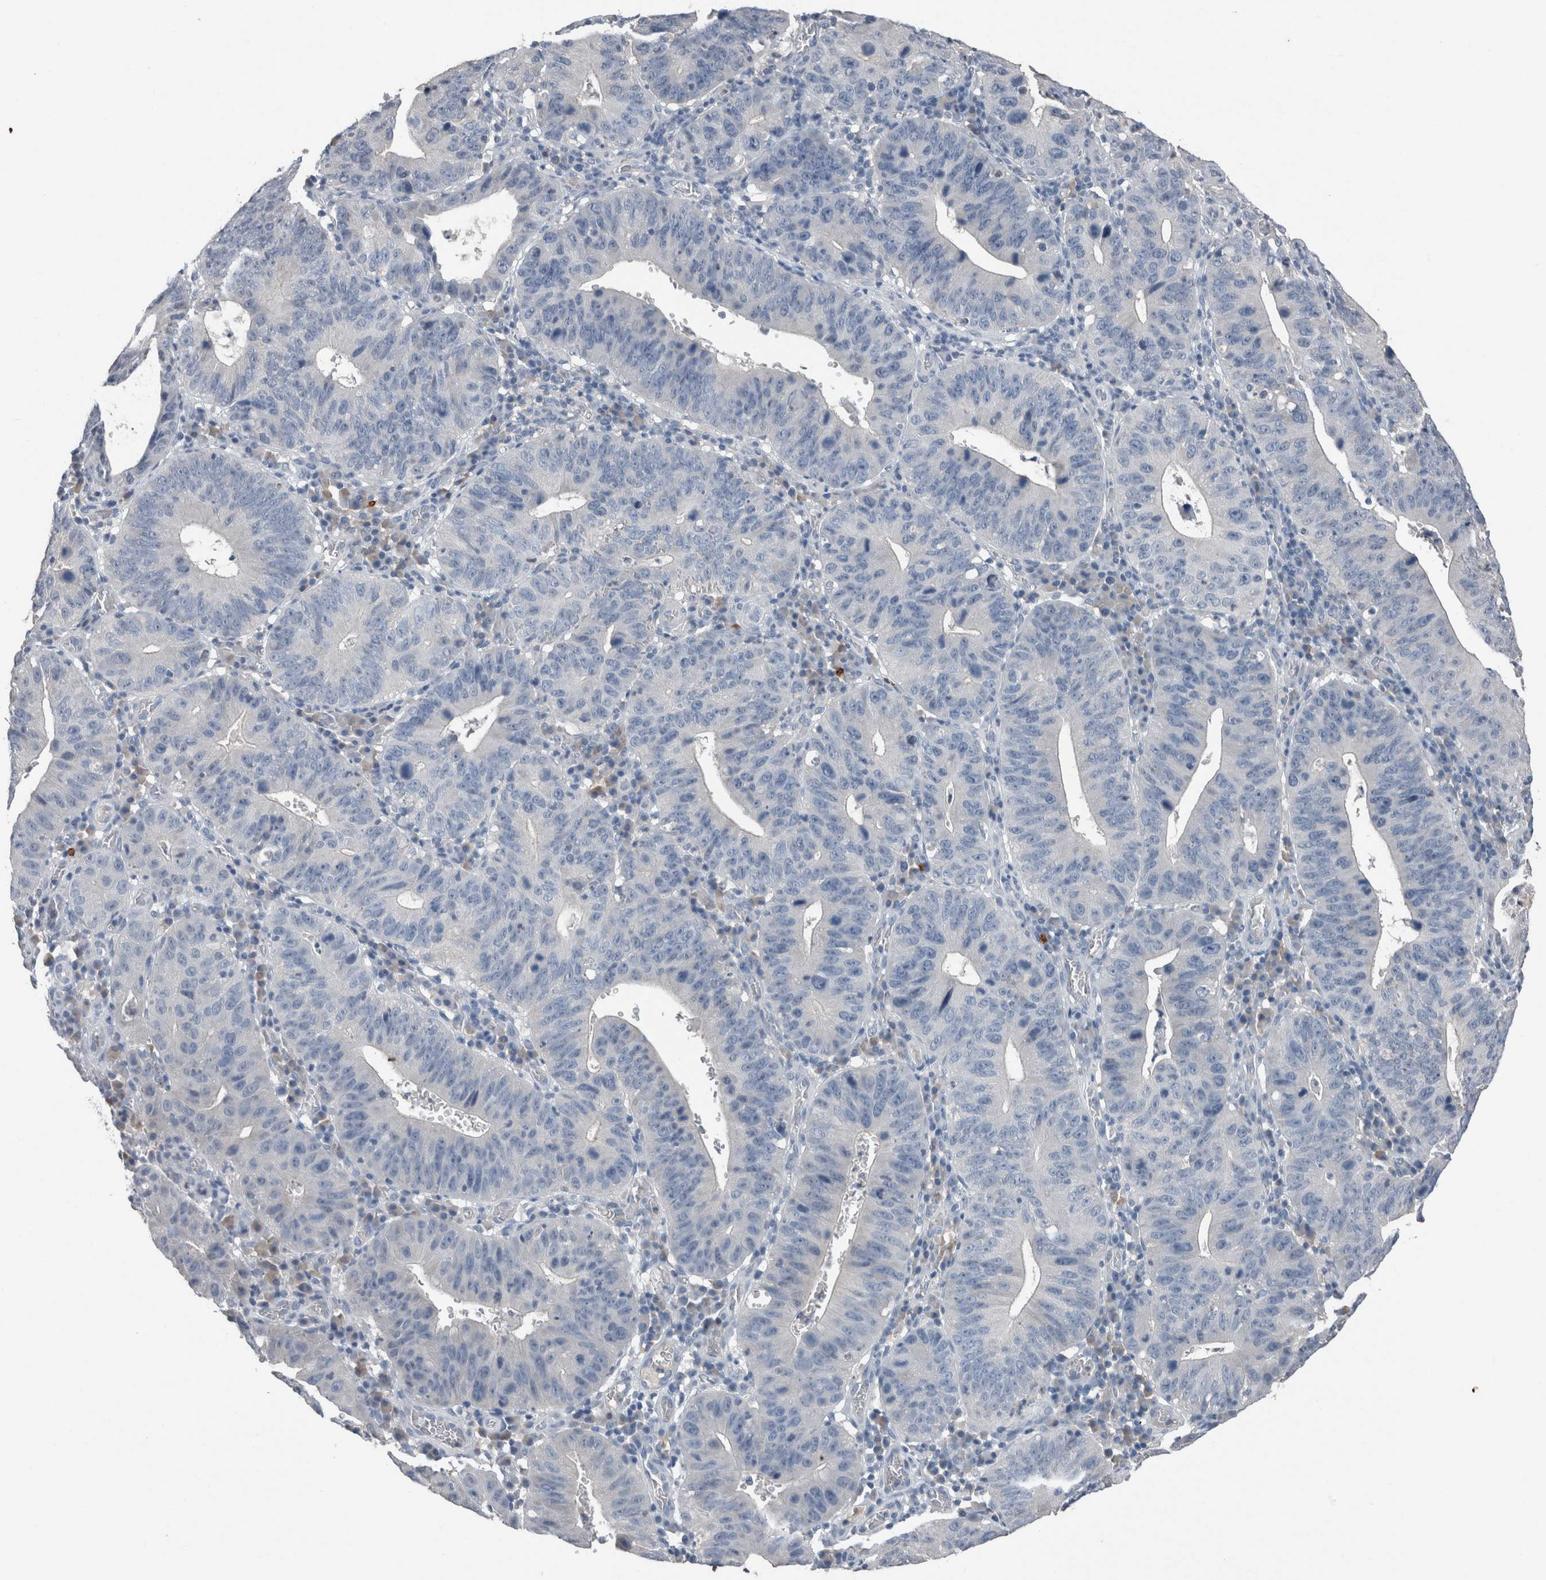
{"staining": {"intensity": "negative", "quantity": "none", "location": "none"}, "tissue": "stomach cancer", "cell_type": "Tumor cells", "image_type": "cancer", "snomed": [{"axis": "morphology", "description": "Adenocarcinoma, NOS"}, {"axis": "topography", "description": "Stomach"}], "caption": "IHC of human adenocarcinoma (stomach) displays no staining in tumor cells.", "gene": "CRNN", "patient": {"sex": "male", "age": 59}}